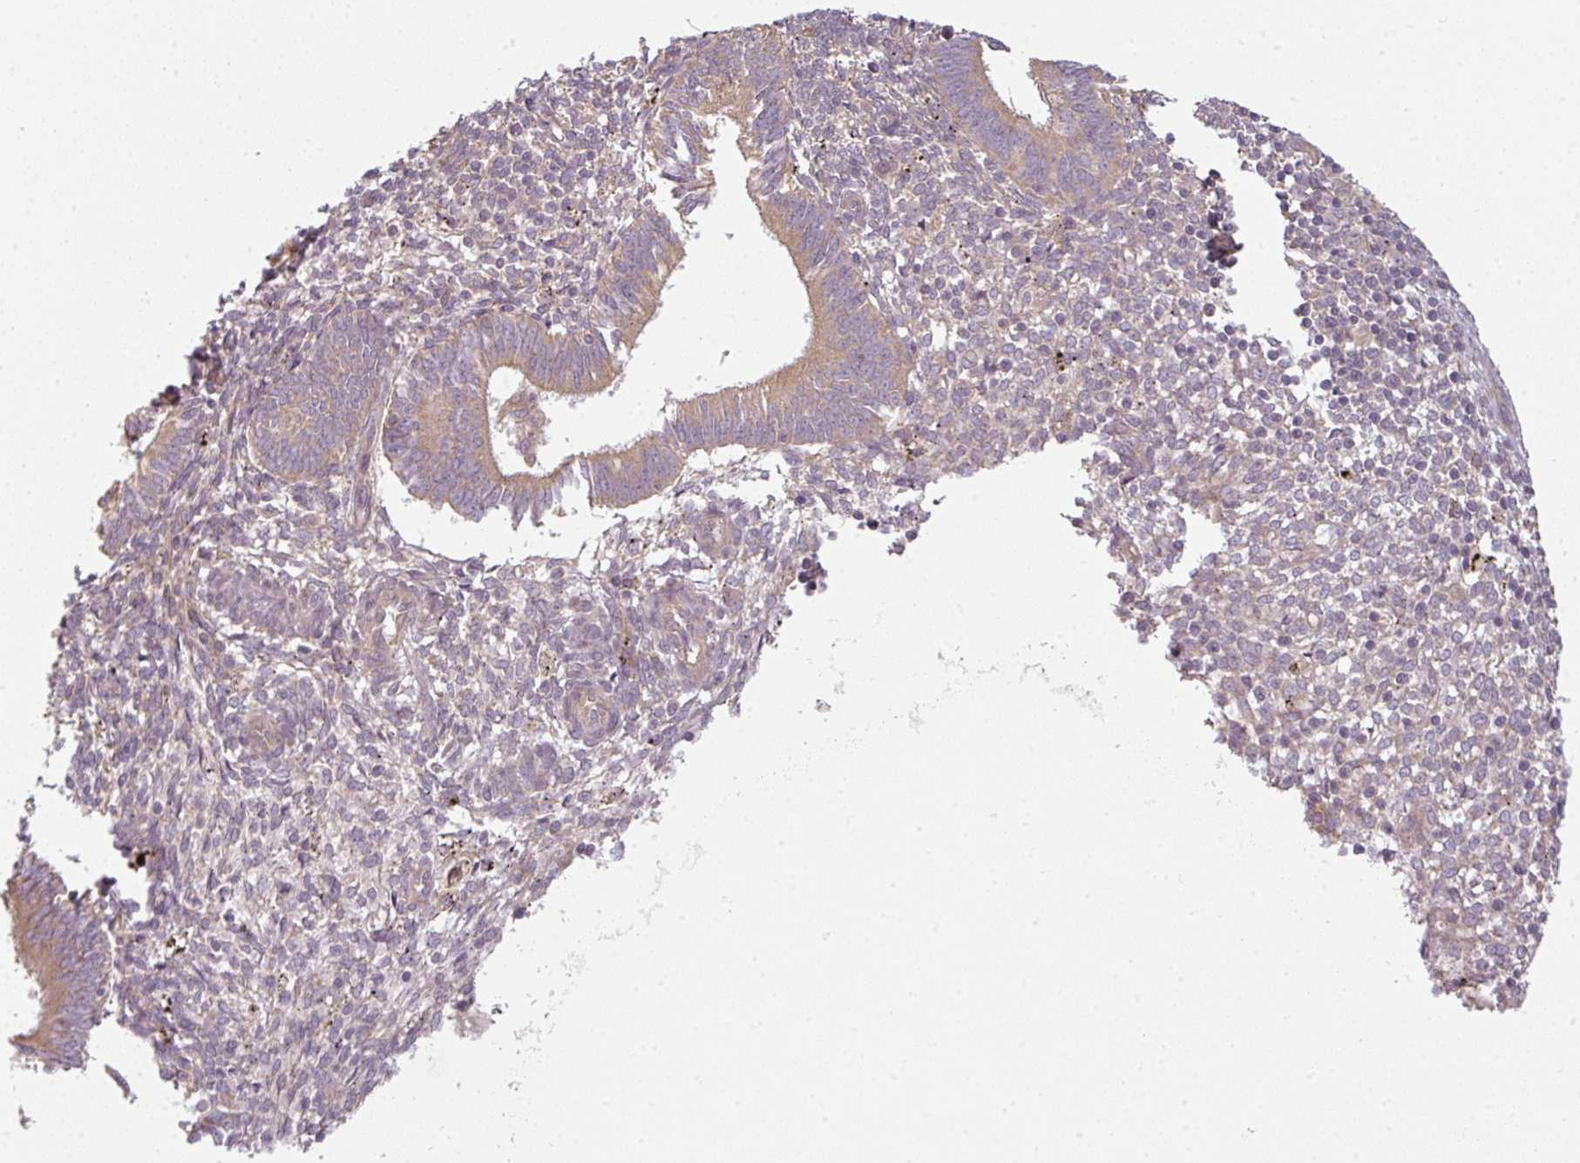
{"staining": {"intensity": "moderate", "quantity": "<25%", "location": "cytoplasmic/membranous"}, "tissue": "endometrium", "cell_type": "Cells in endometrial stroma", "image_type": "normal", "snomed": [{"axis": "morphology", "description": "Normal tissue, NOS"}, {"axis": "topography", "description": "Endometrium"}], "caption": "The histopathology image shows a brown stain indicating the presence of a protein in the cytoplasmic/membranous of cells in endometrial stroma in endometrium. (Stains: DAB (3,3'-diaminobenzidine) in brown, nuclei in blue, Microscopy: brightfield microscopy at high magnification).", "gene": "RNF31", "patient": {"sex": "female", "age": 41}}